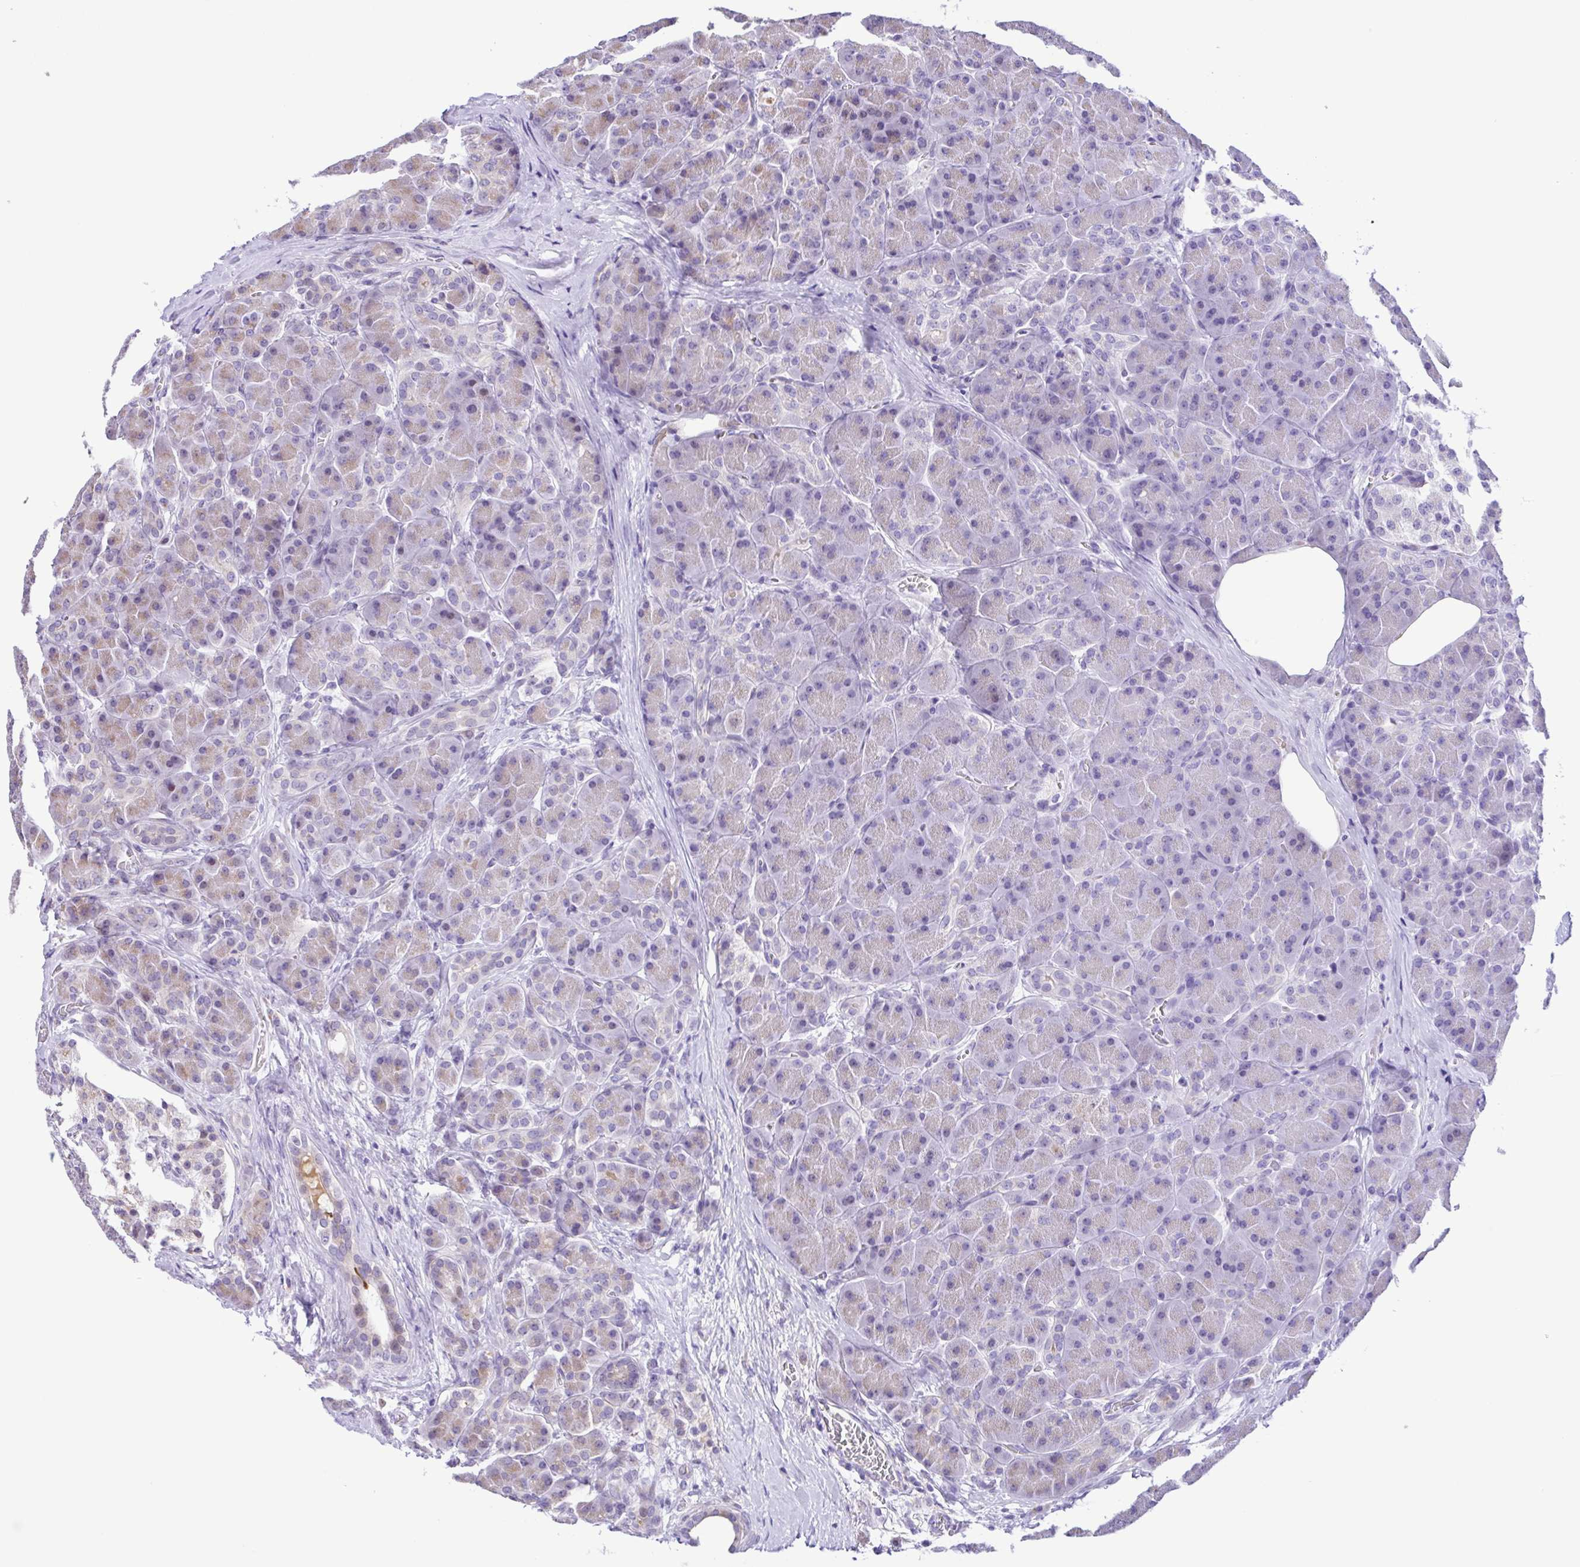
{"staining": {"intensity": "negative", "quantity": "none", "location": "none"}, "tissue": "pancreas", "cell_type": "Exocrine glandular cells", "image_type": "normal", "snomed": [{"axis": "morphology", "description": "Normal tissue, NOS"}, {"axis": "topography", "description": "Pancreas"}], "caption": "An image of human pancreas is negative for staining in exocrine glandular cells. (DAB immunohistochemistry with hematoxylin counter stain).", "gene": "ENSG00000286022", "patient": {"sex": "male", "age": 55}}